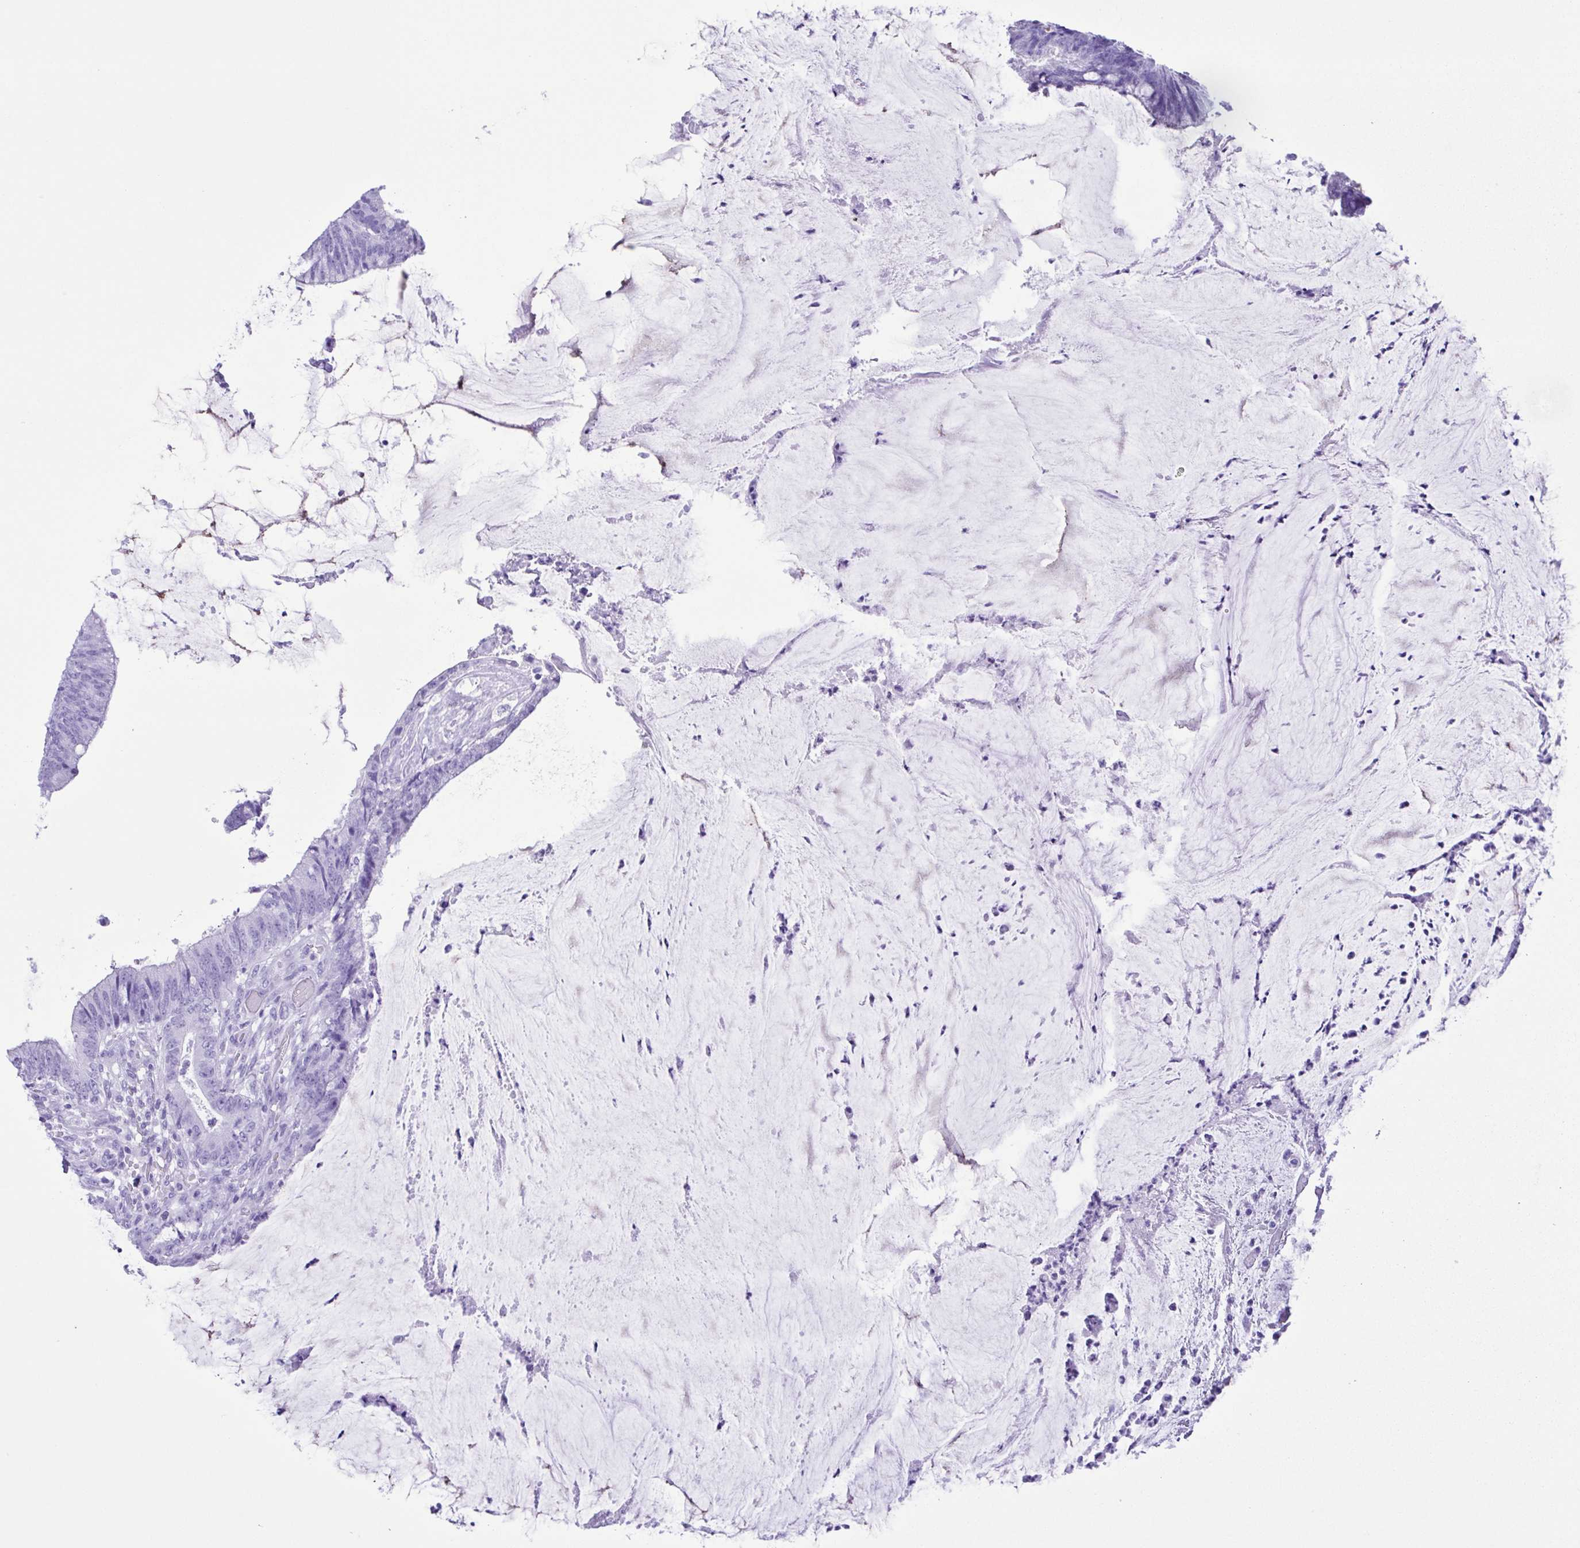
{"staining": {"intensity": "negative", "quantity": "none", "location": "none"}, "tissue": "colorectal cancer", "cell_type": "Tumor cells", "image_type": "cancer", "snomed": [{"axis": "morphology", "description": "Adenocarcinoma, NOS"}, {"axis": "topography", "description": "Colon"}], "caption": "Tumor cells are negative for brown protein staining in colorectal cancer.", "gene": "ERP27", "patient": {"sex": "female", "age": 43}}